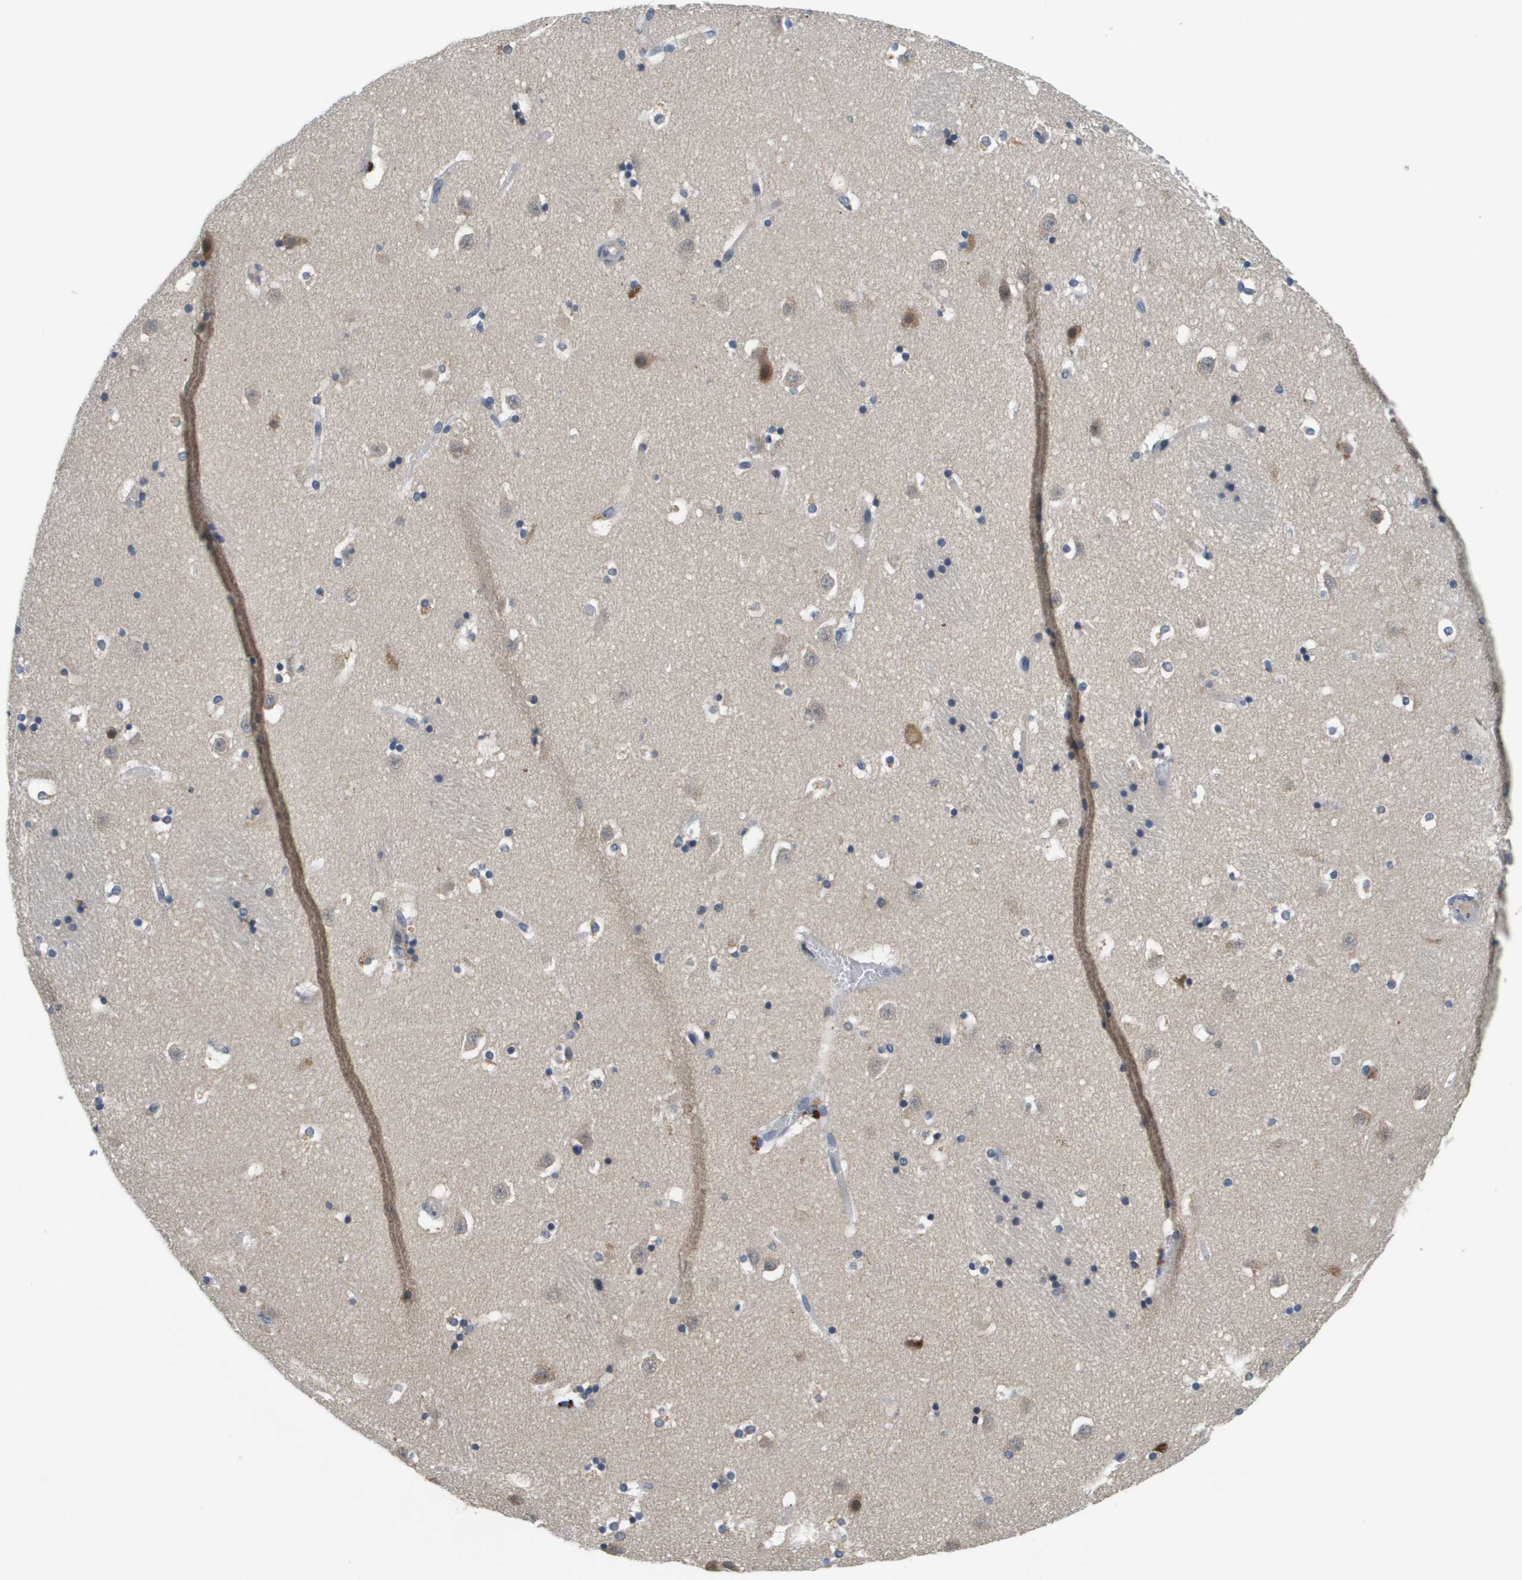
{"staining": {"intensity": "moderate", "quantity": "<25%", "location": "cytoplasmic/membranous"}, "tissue": "caudate", "cell_type": "Glial cells", "image_type": "normal", "snomed": [{"axis": "morphology", "description": "Normal tissue, NOS"}, {"axis": "topography", "description": "Lateral ventricle wall"}], "caption": "Protein expression analysis of normal caudate displays moderate cytoplasmic/membranous staining in about <25% of glial cells.", "gene": "SLC25A20", "patient": {"sex": "male", "age": 45}}